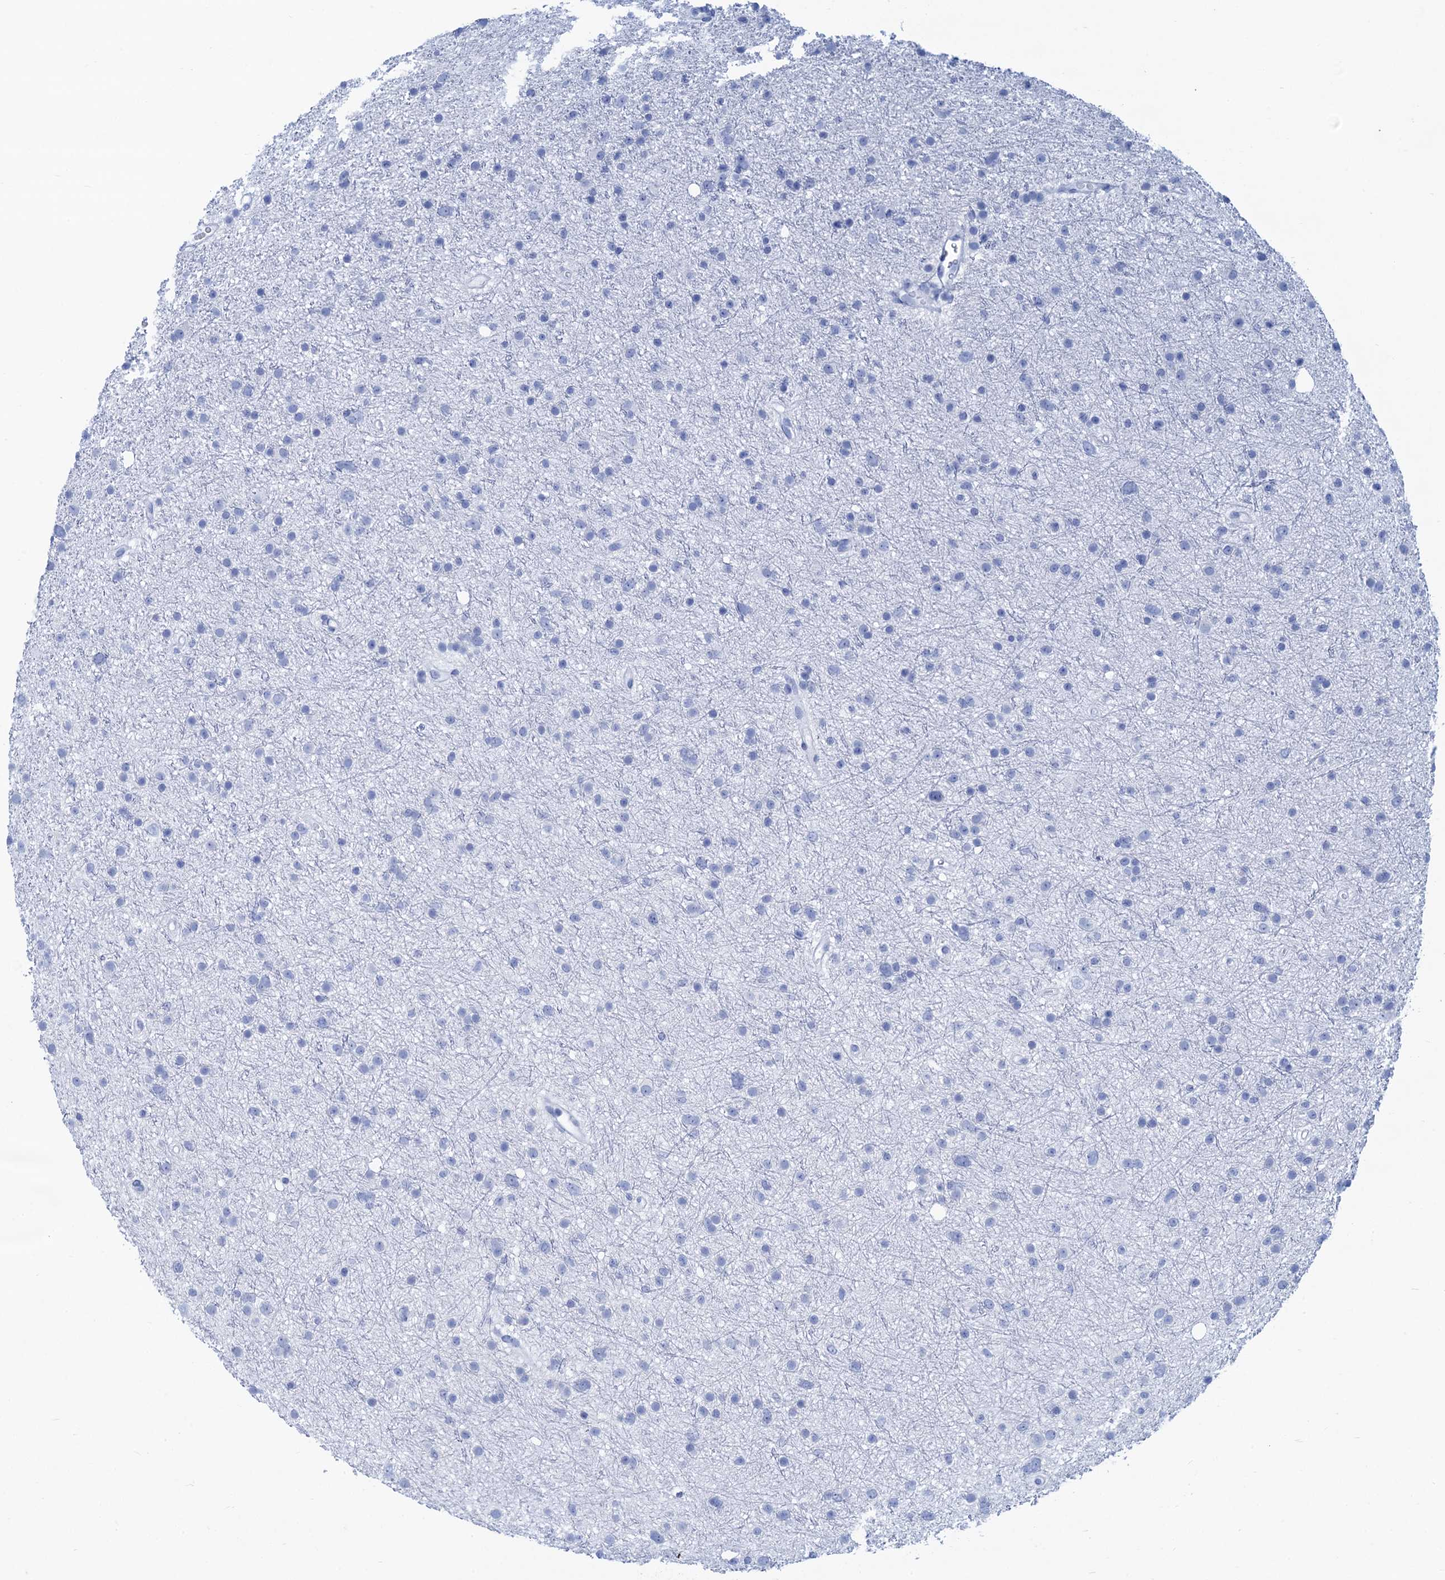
{"staining": {"intensity": "negative", "quantity": "none", "location": "none"}, "tissue": "glioma", "cell_type": "Tumor cells", "image_type": "cancer", "snomed": [{"axis": "morphology", "description": "Glioma, malignant, Low grade"}, {"axis": "topography", "description": "Cerebral cortex"}], "caption": "Photomicrograph shows no protein positivity in tumor cells of malignant low-grade glioma tissue.", "gene": "CABYR", "patient": {"sex": "female", "age": 39}}